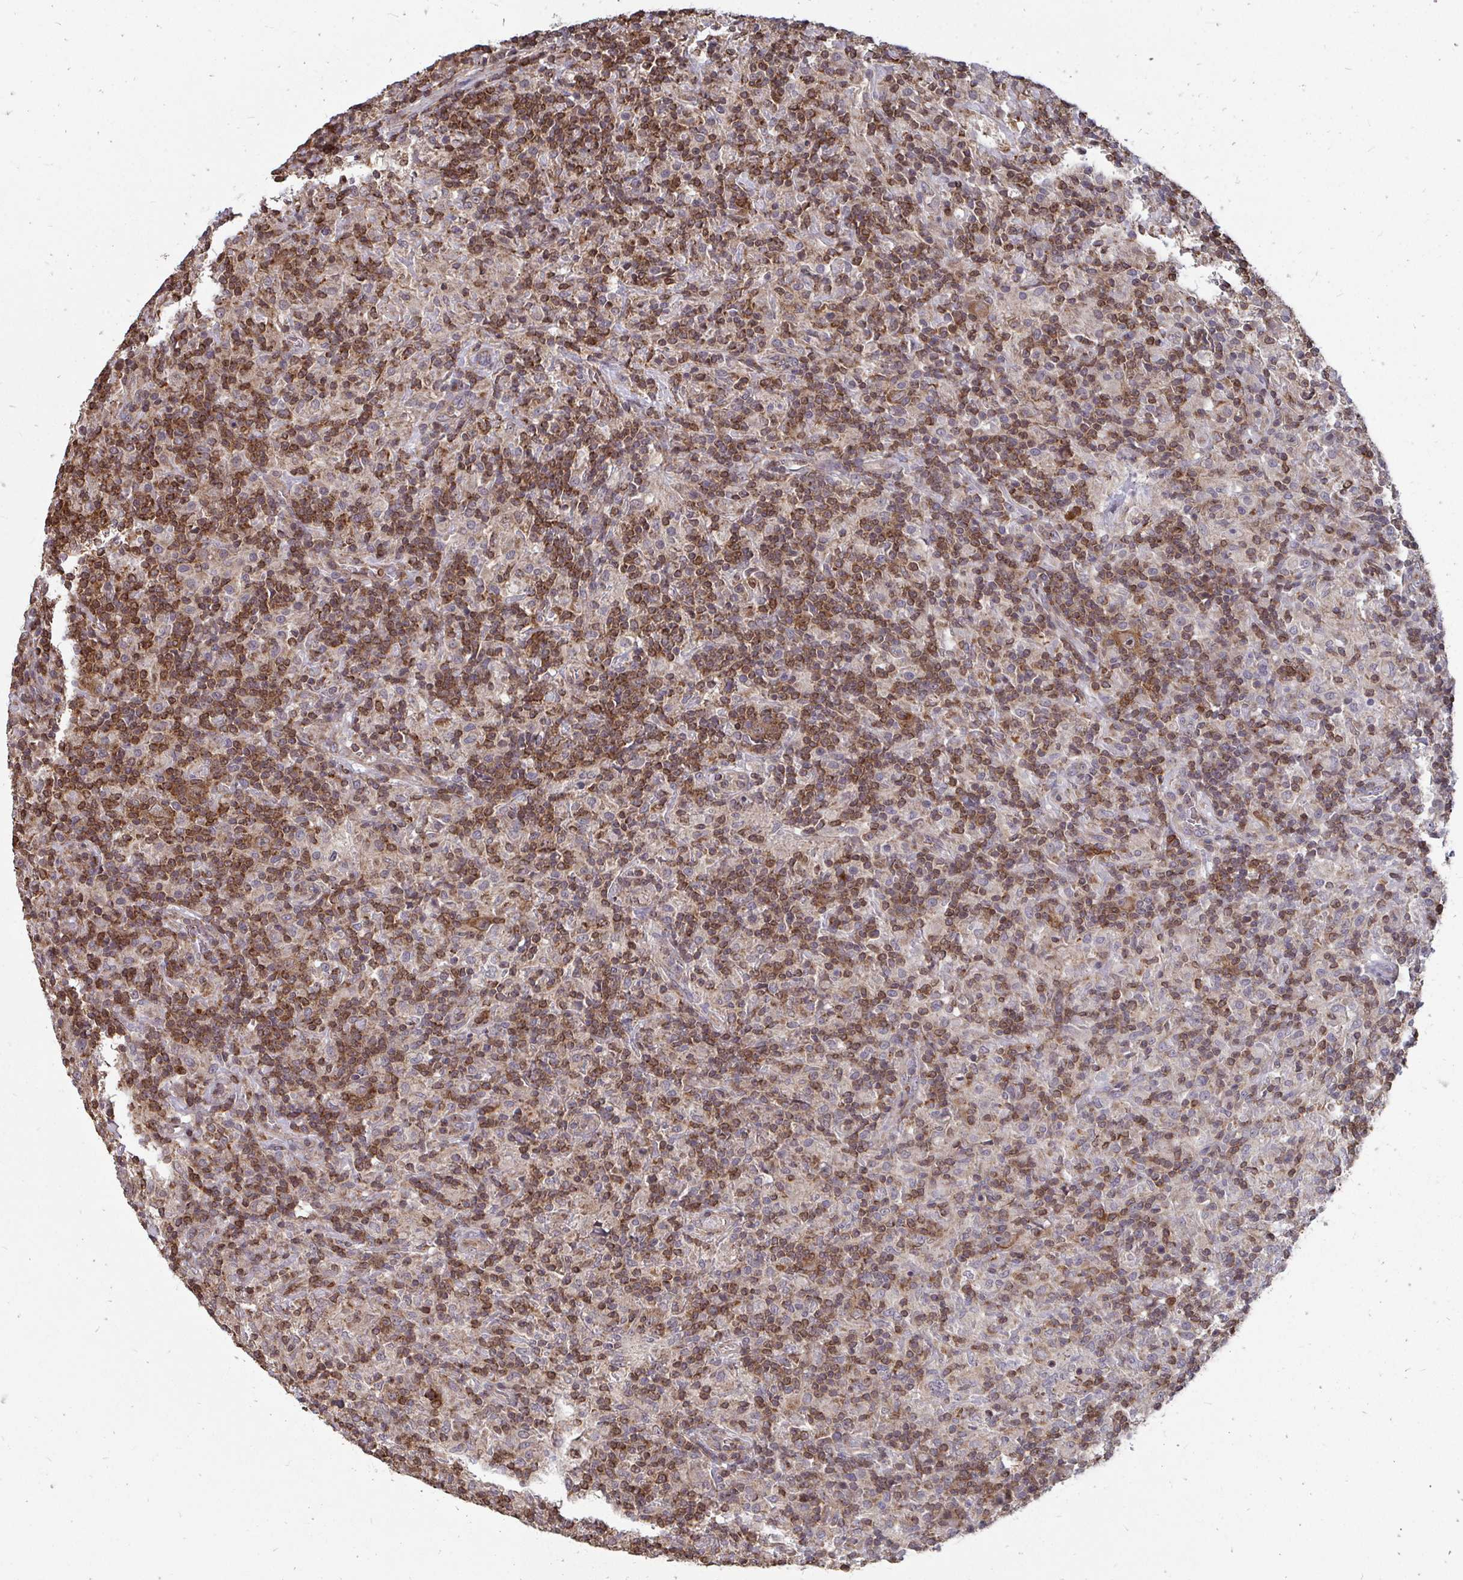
{"staining": {"intensity": "weak", "quantity": ">75%", "location": "cytoplasmic/membranous"}, "tissue": "lymphoma", "cell_type": "Tumor cells", "image_type": "cancer", "snomed": [{"axis": "morphology", "description": "Hodgkin's disease, NOS"}, {"axis": "topography", "description": "Lymph node"}], "caption": "Immunohistochemistry (IHC) image of neoplastic tissue: human Hodgkin's disease stained using immunohistochemistry (IHC) demonstrates low levels of weak protein expression localized specifically in the cytoplasmic/membranous of tumor cells, appearing as a cytoplasmic/membranous brown color.", "gene": "DNAJA2", "patient": {"sex": "male", "age": 70}}